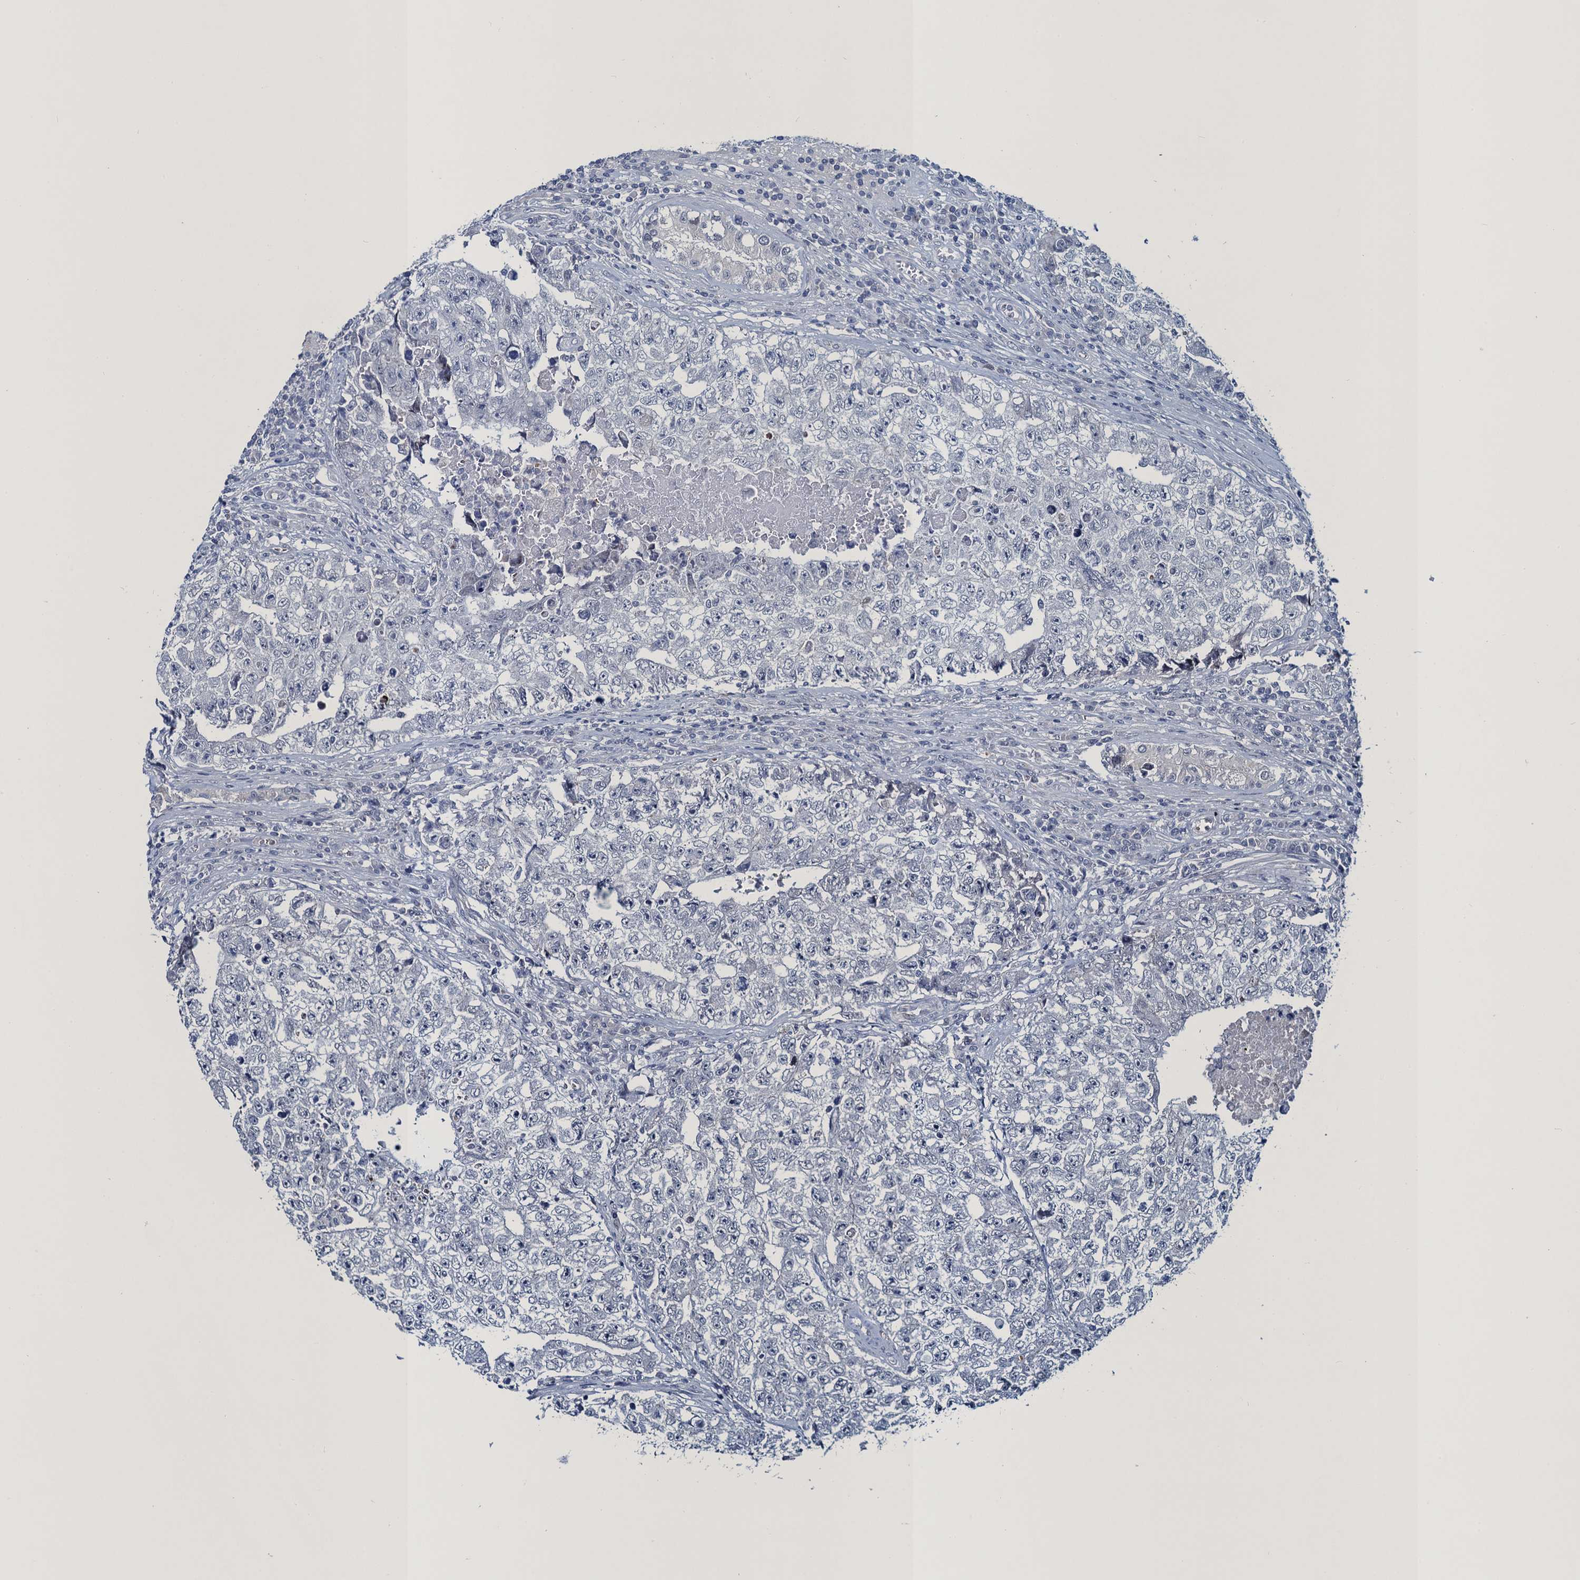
{"staining": {"intensity": "negative", "quantity": "none", "location": "none"}, "tissue": "testis cancer", "cell_type": "Tumor cells", "image_type": "cancer", "snomed": [{"axis": "morphology", "description": "Carcinoma, Embryonal, NOS"}, {"axis": "topography", "description": "Testis"}], "caption": "Tumor cells are negative for brown protein staining in testis cancer (embryonal carcinoma).", "gene": "ATOSA", "patient": {"sex": "male", "age": 17}}